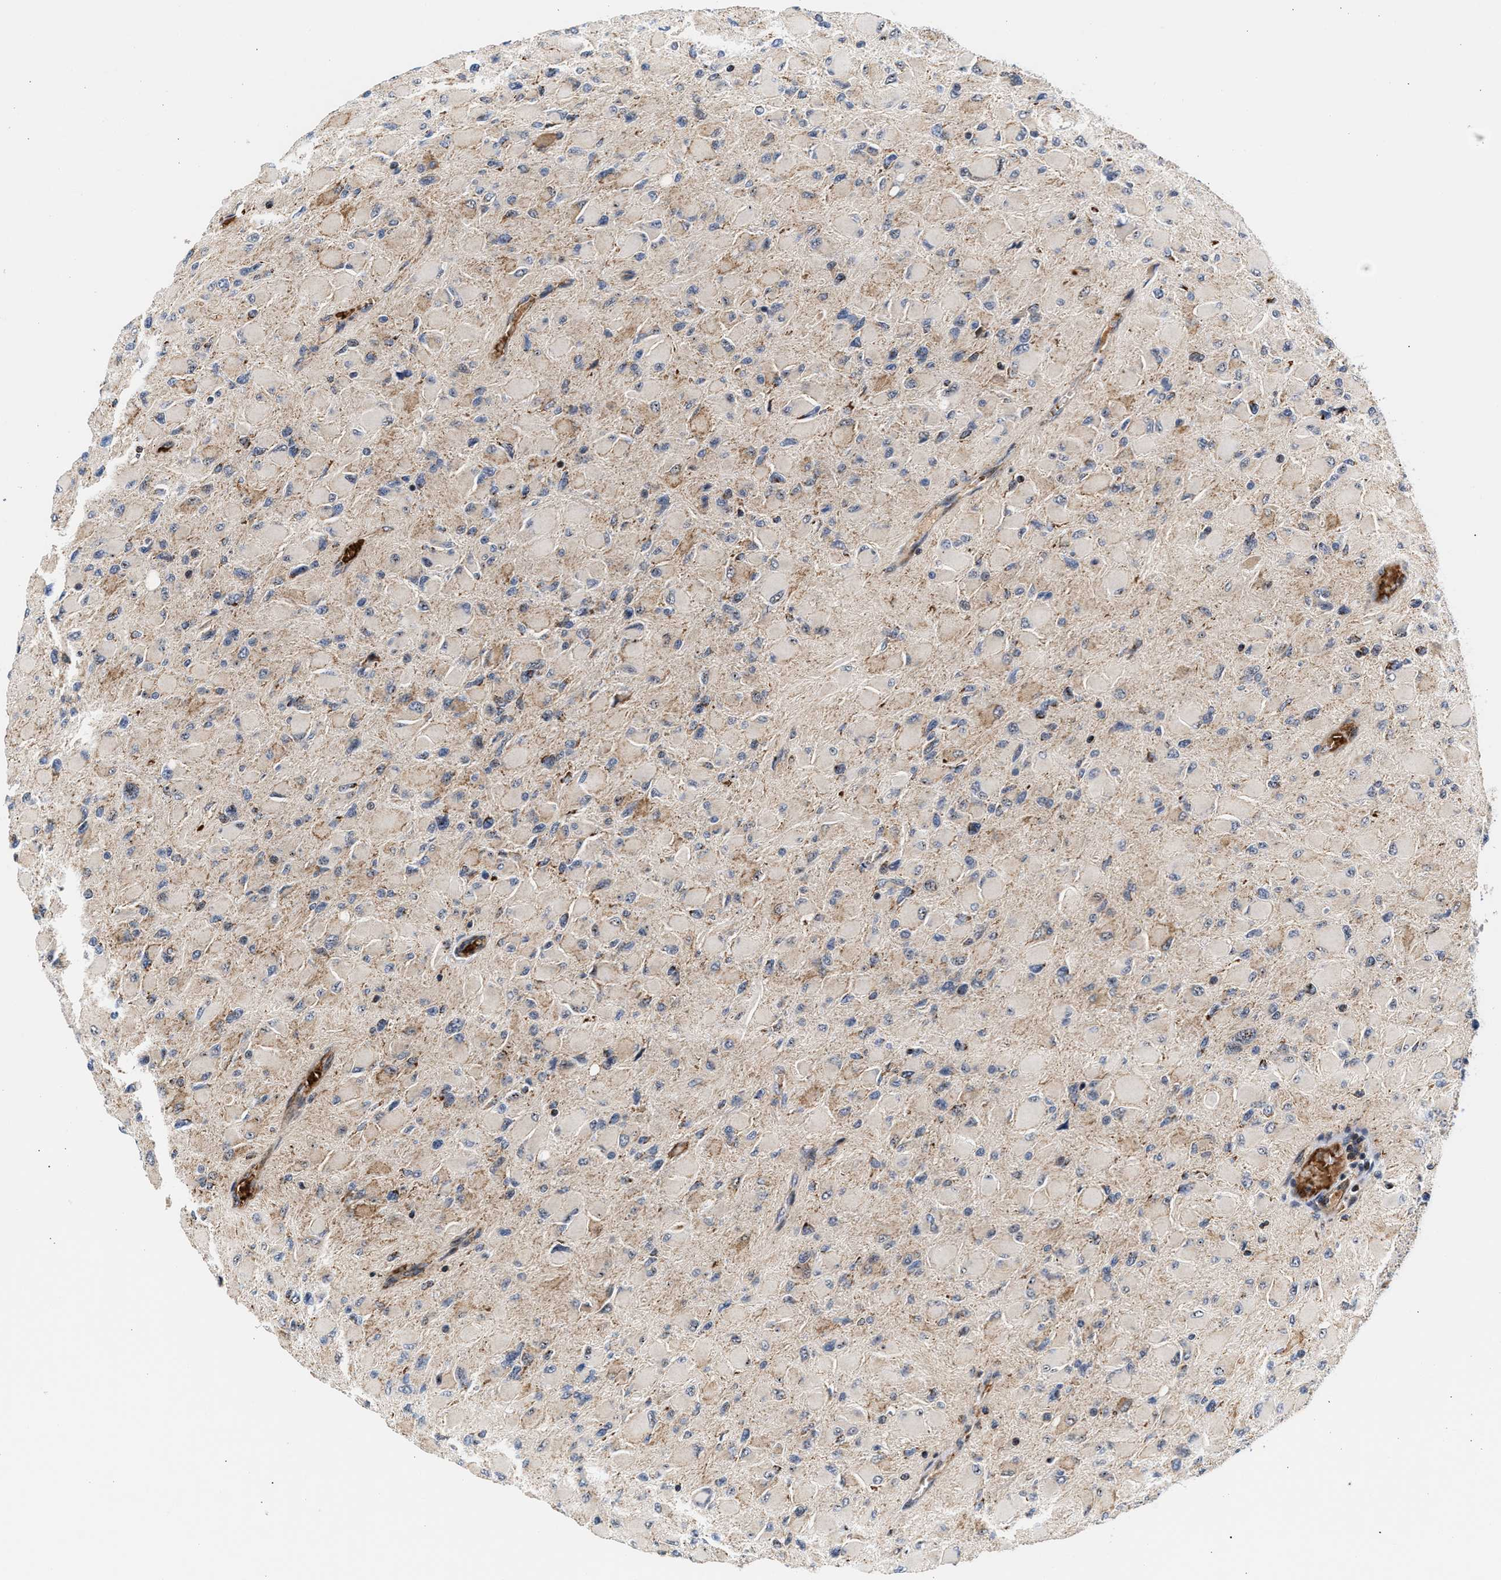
{"staining": {"intensity": "weak", "quantity": "25%-75%", "location": "cytoplasmic/membranous"}, "tissue": "glioma", "cell_type": "Tumor cells", "image_type": "cancer", "snomed": [{"axis": "morphology", "description": "Glioma, malignant, High grade"}, {"axis": "topography", "description": "Cerebral cortex"}], "caption": "Protein expression analysis of malignant high-grade glioma displays weak cytoplasmic/membranous expression in about 25%-75% of tumor cells. Nuclei are stained in blue.", "gene": "SGK1", "patient": {"sex": "female", "age": 36}}